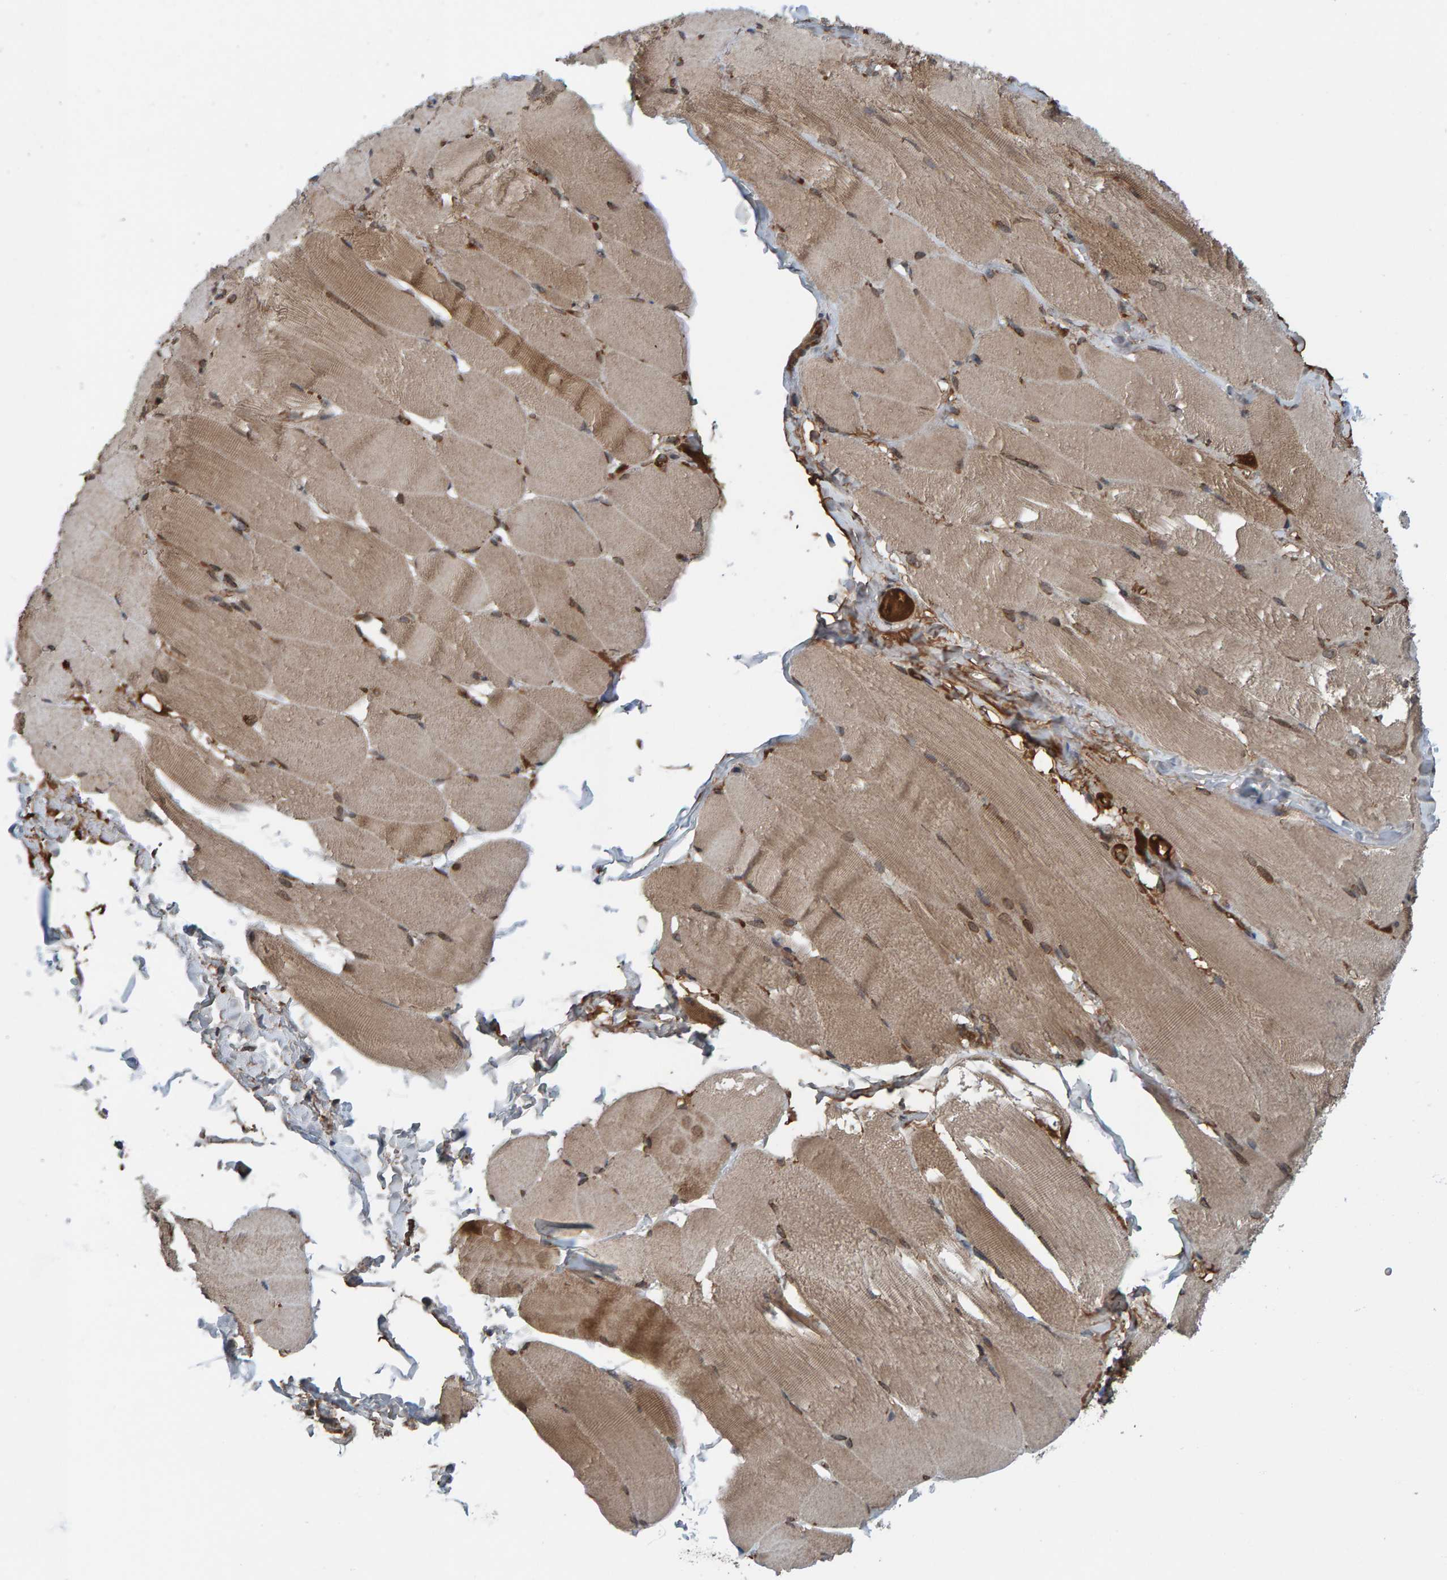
{"staining": {"intensity": "moderate", "quantity": ">75%", "location": "cytoplasmic/membranous,nuclear"}, "tissue": "skeletal muscle", "cell_type": "Myocytes", "image_type": "normal", "snomed": [{"axis": "morphology", "description": "Normal tissue, NOS"}, {"axis": "topography", "description": "Skin"}, {"axis": "topography", "description": "Skeletal muscle"}], "caption": "Immunohistochemical staining of unremarkable human skeletal muscle reveals moderate cytoplasmic/membranous,nuclear protein staining in approximately >75% of myocytes.", "gene": "CUEDC1", "patient": {"sex": "male", "age": 83}}